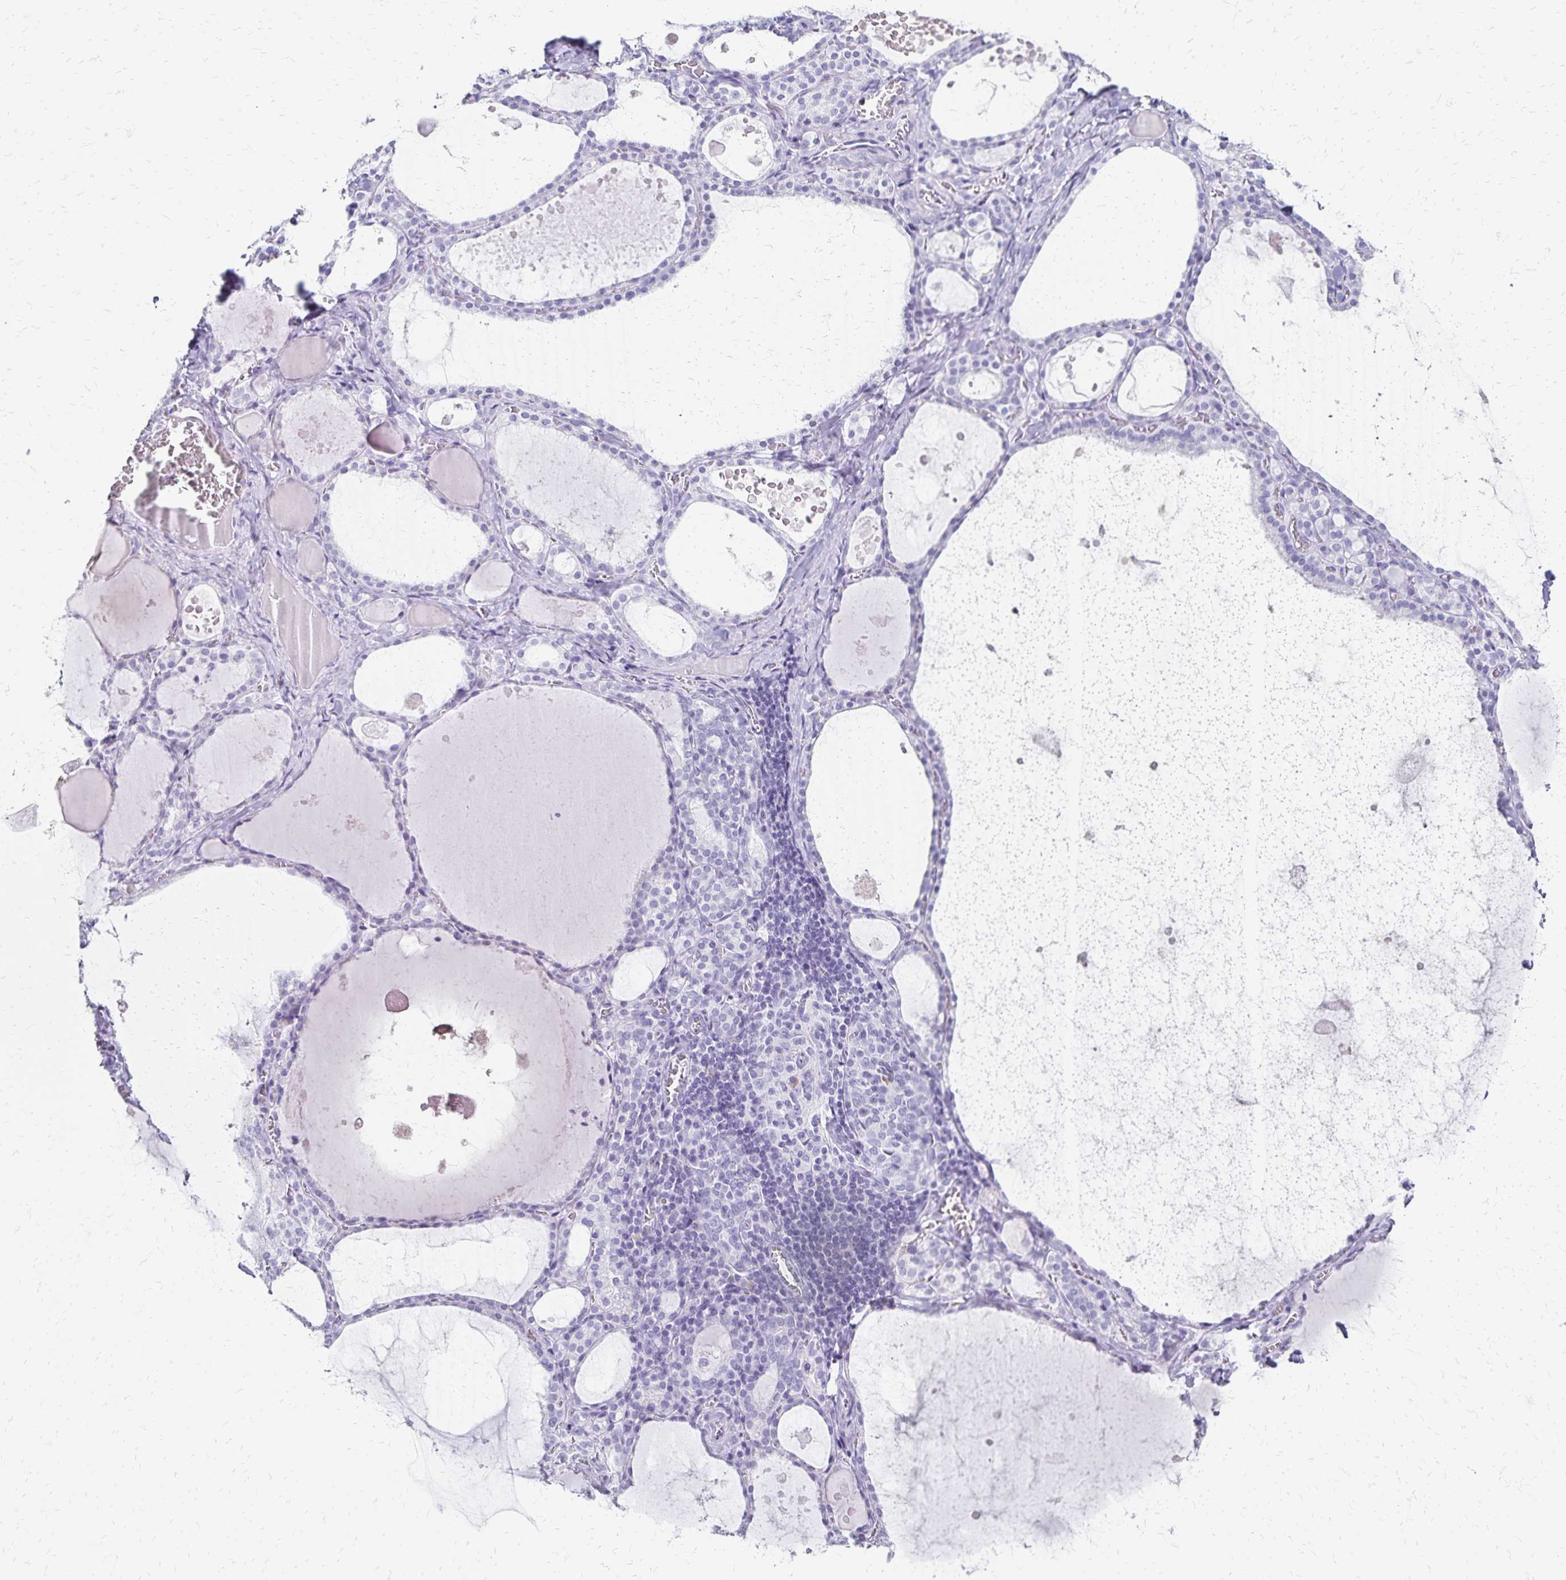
{"staining": {"intensity": "negative", "quantity": "none", "location": "none"}, "tissue": "thyroid gland", "cell_type": "Glandular cells", "image_type": "normal", "snomed": [{"axis": "morphology", "description": "Normal tissue, NOS"}, {"axis": "topography", "description": "Thyroid gland"}], "caption": "DAB immunohistochemical staining of normal thyroid gland displays no significant expression in glandular cells. (Stains: DAB (3,3'-diaminobenzidine) IHC with hematoxylin counter stain, Microscopy: brightfield microscopy at high magnification).", "gene": "GIP", "patient": {"sex": "male", "age": 56}}